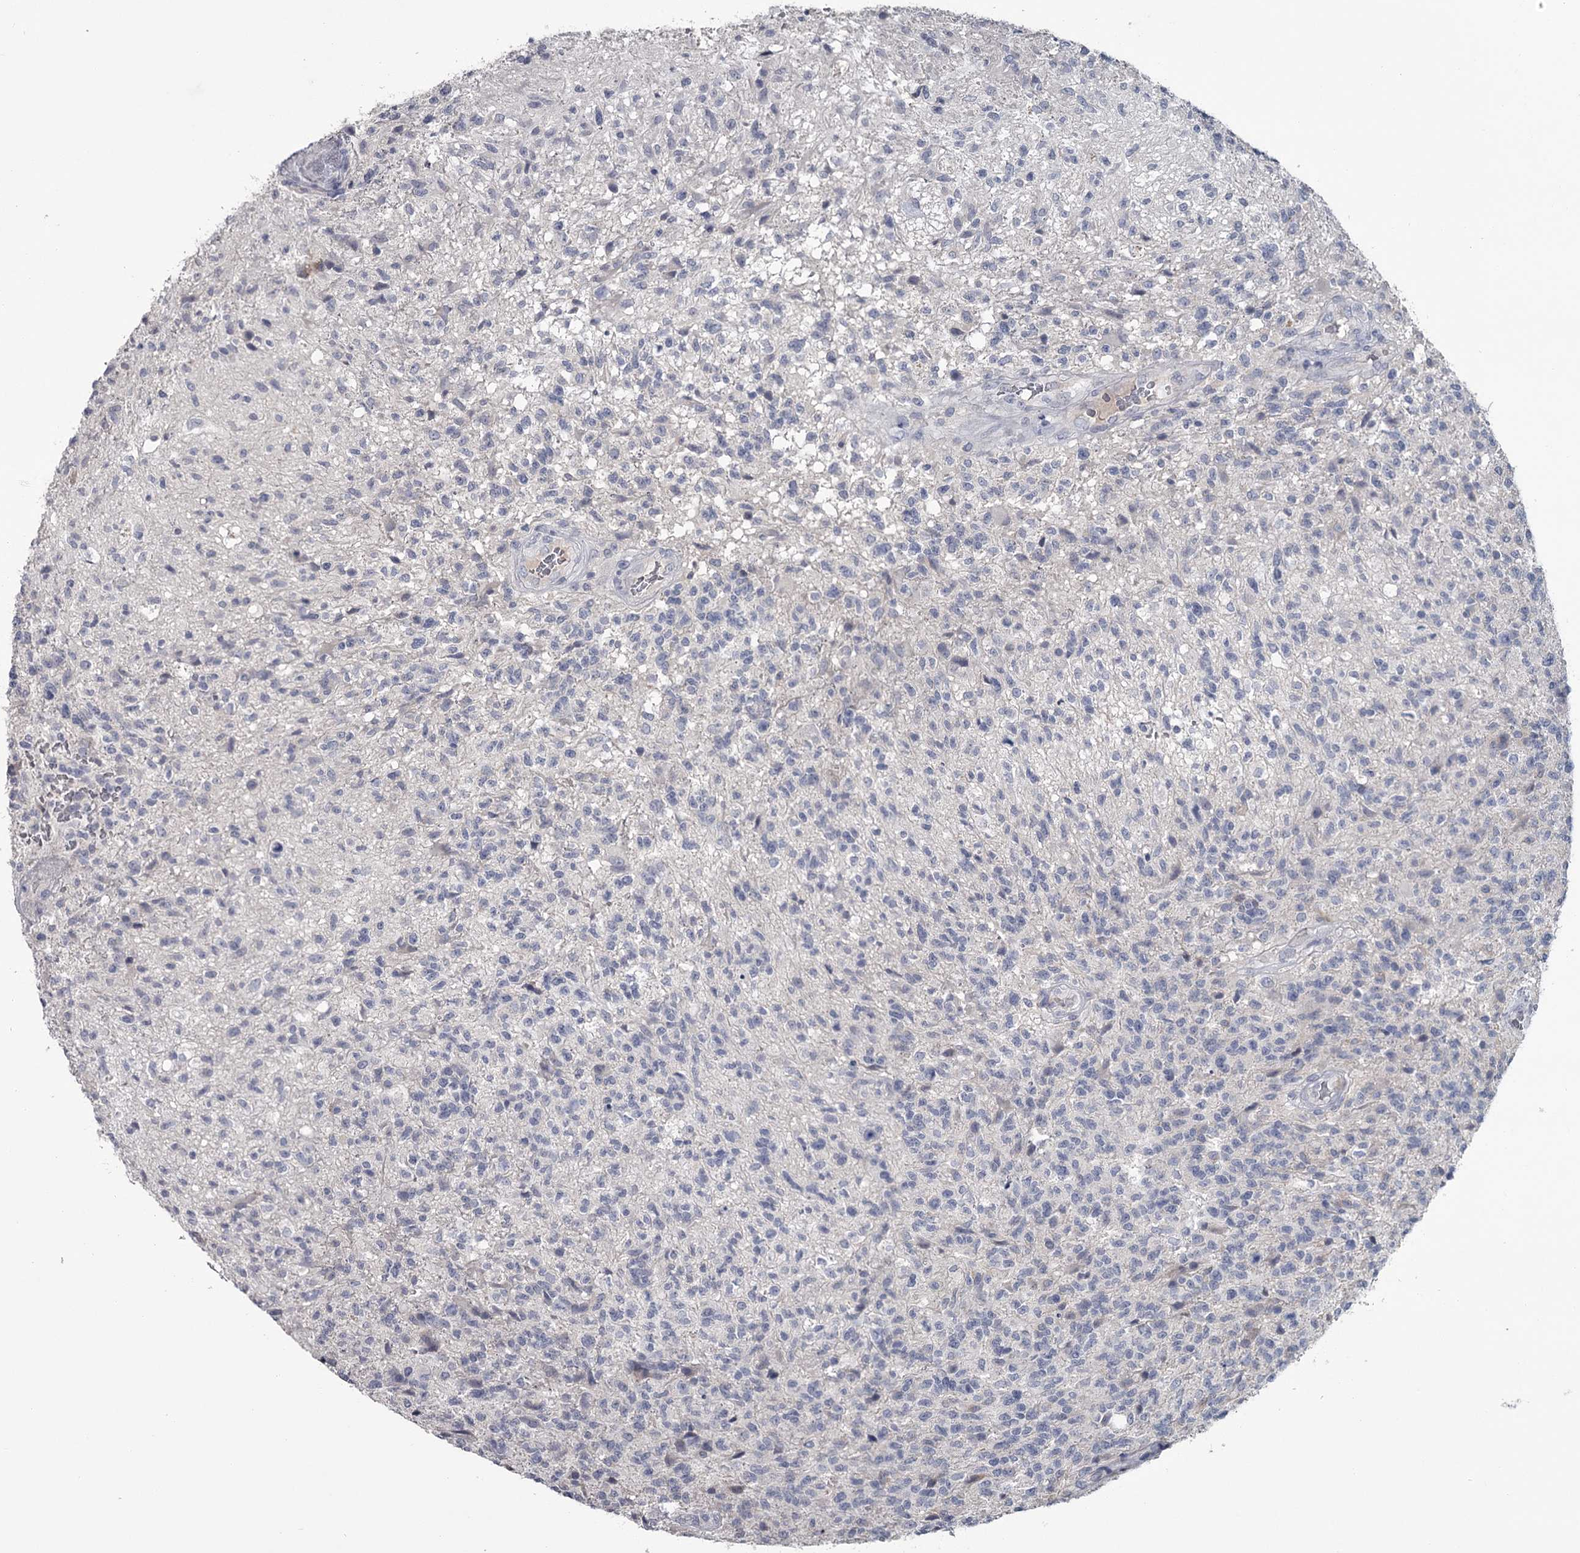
{"staining": {"intensity": "negative", "quantity": "none", "location": "none"}, "tissue": "glioma", "cell_type": "Tumor cells", "image_type": "cancer", "snomed": [{"axis": "morphology", "description": "Glioma, malignant, High grade"}, {"axis": "topography", "description": "Brain"}], "caption": "This is a histopathology image of IHC staining of malignant high-grade glioma, which shows no expression in tumor cells.", "gene": "DAO", "patient": {"sex": "male", "age": 56}}